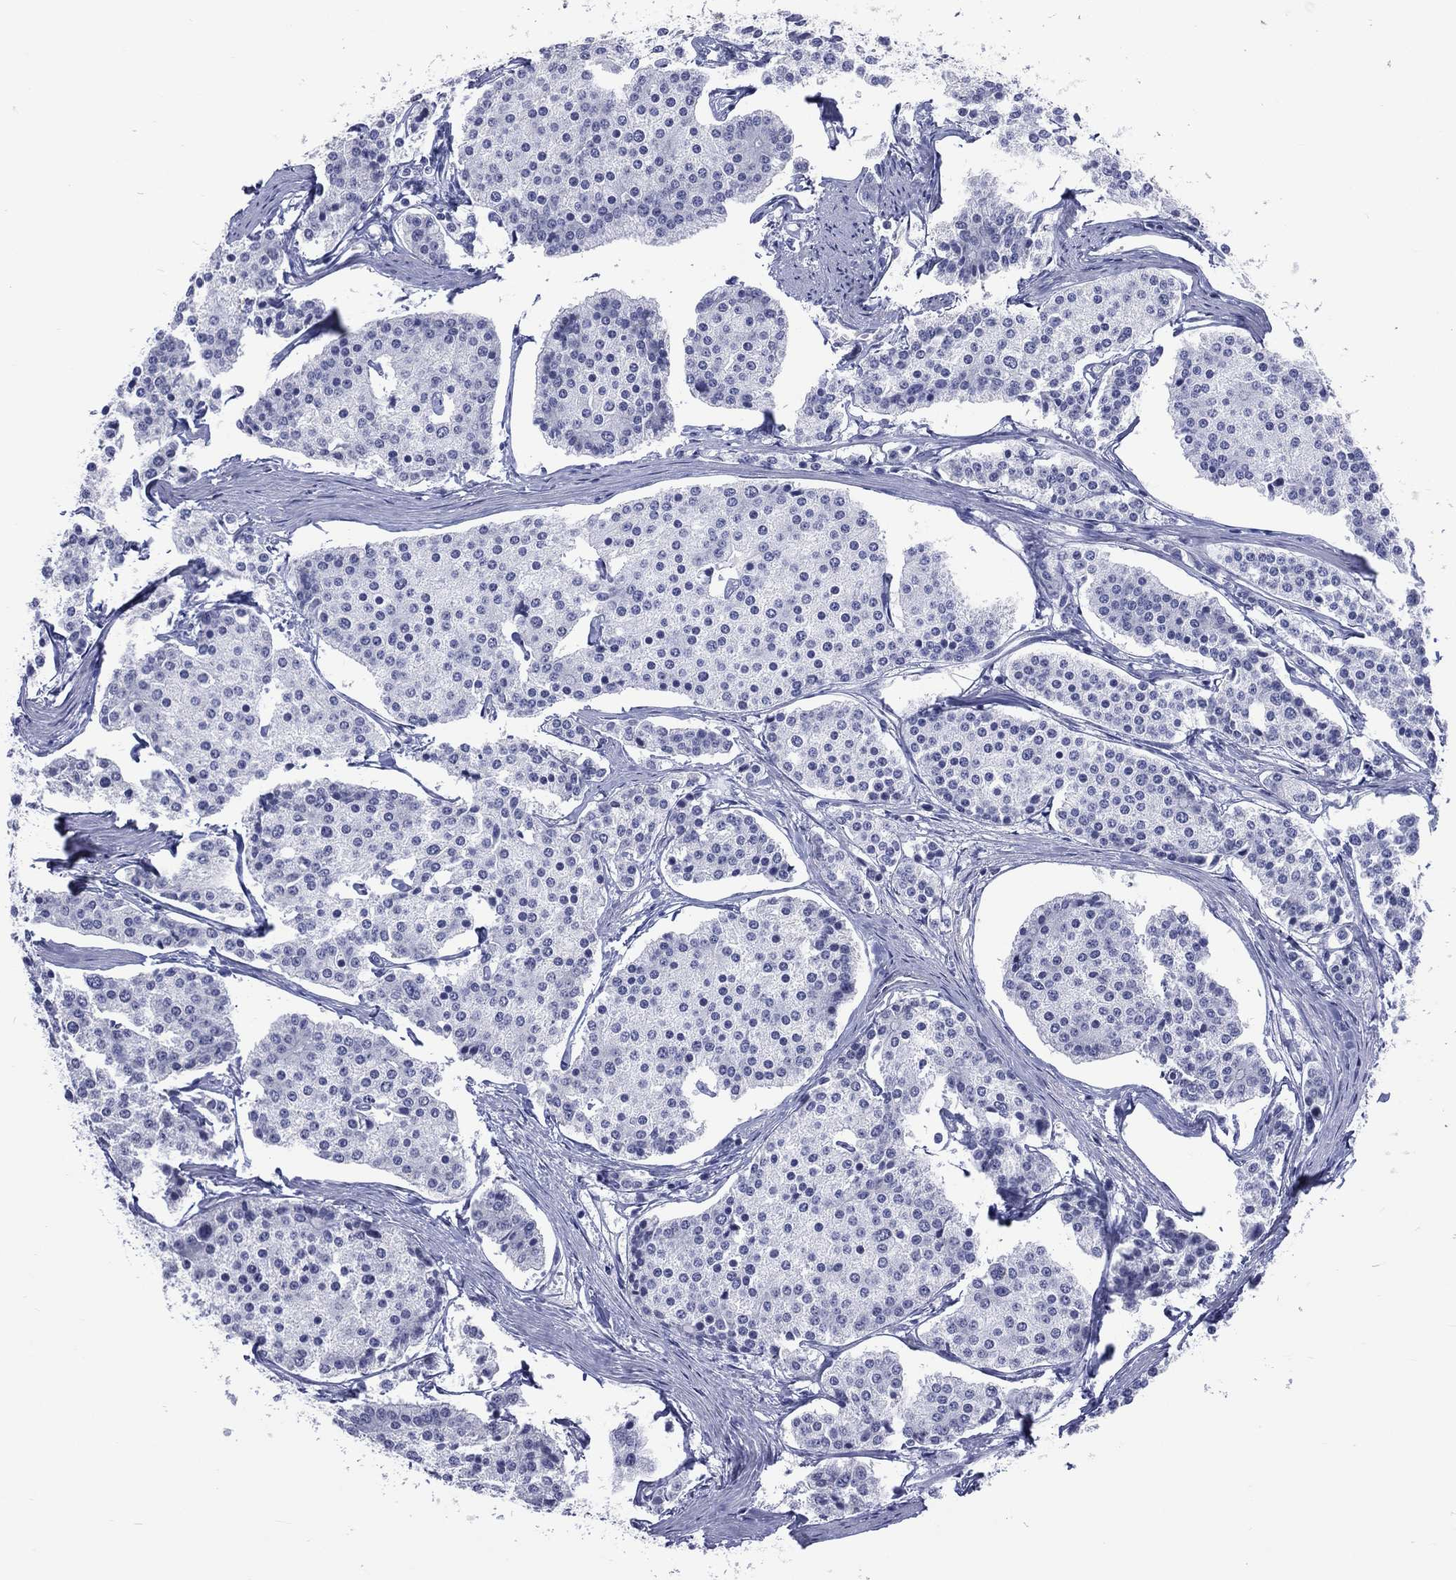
{"staining": {"intensity": "negative", "quantity": "none", "location": "none"}, "tissue": "carcinoid", "cell_type": "Tumor cells", "image_type": "cancer", "snomed": [{"axis": "morphology", "description": "Carcinoid, malignant, NOS"}, {"axis": "topography", "description": "Small intestine"}], "caption": "High power microscopy histopathology image of an immunohistochemistry (IHC) histopathology image of malignant carcinoid, revealing no significant staining in tumor cells.", "gene": "SSX1", "patient": {"sex": "female", "age": 65}}